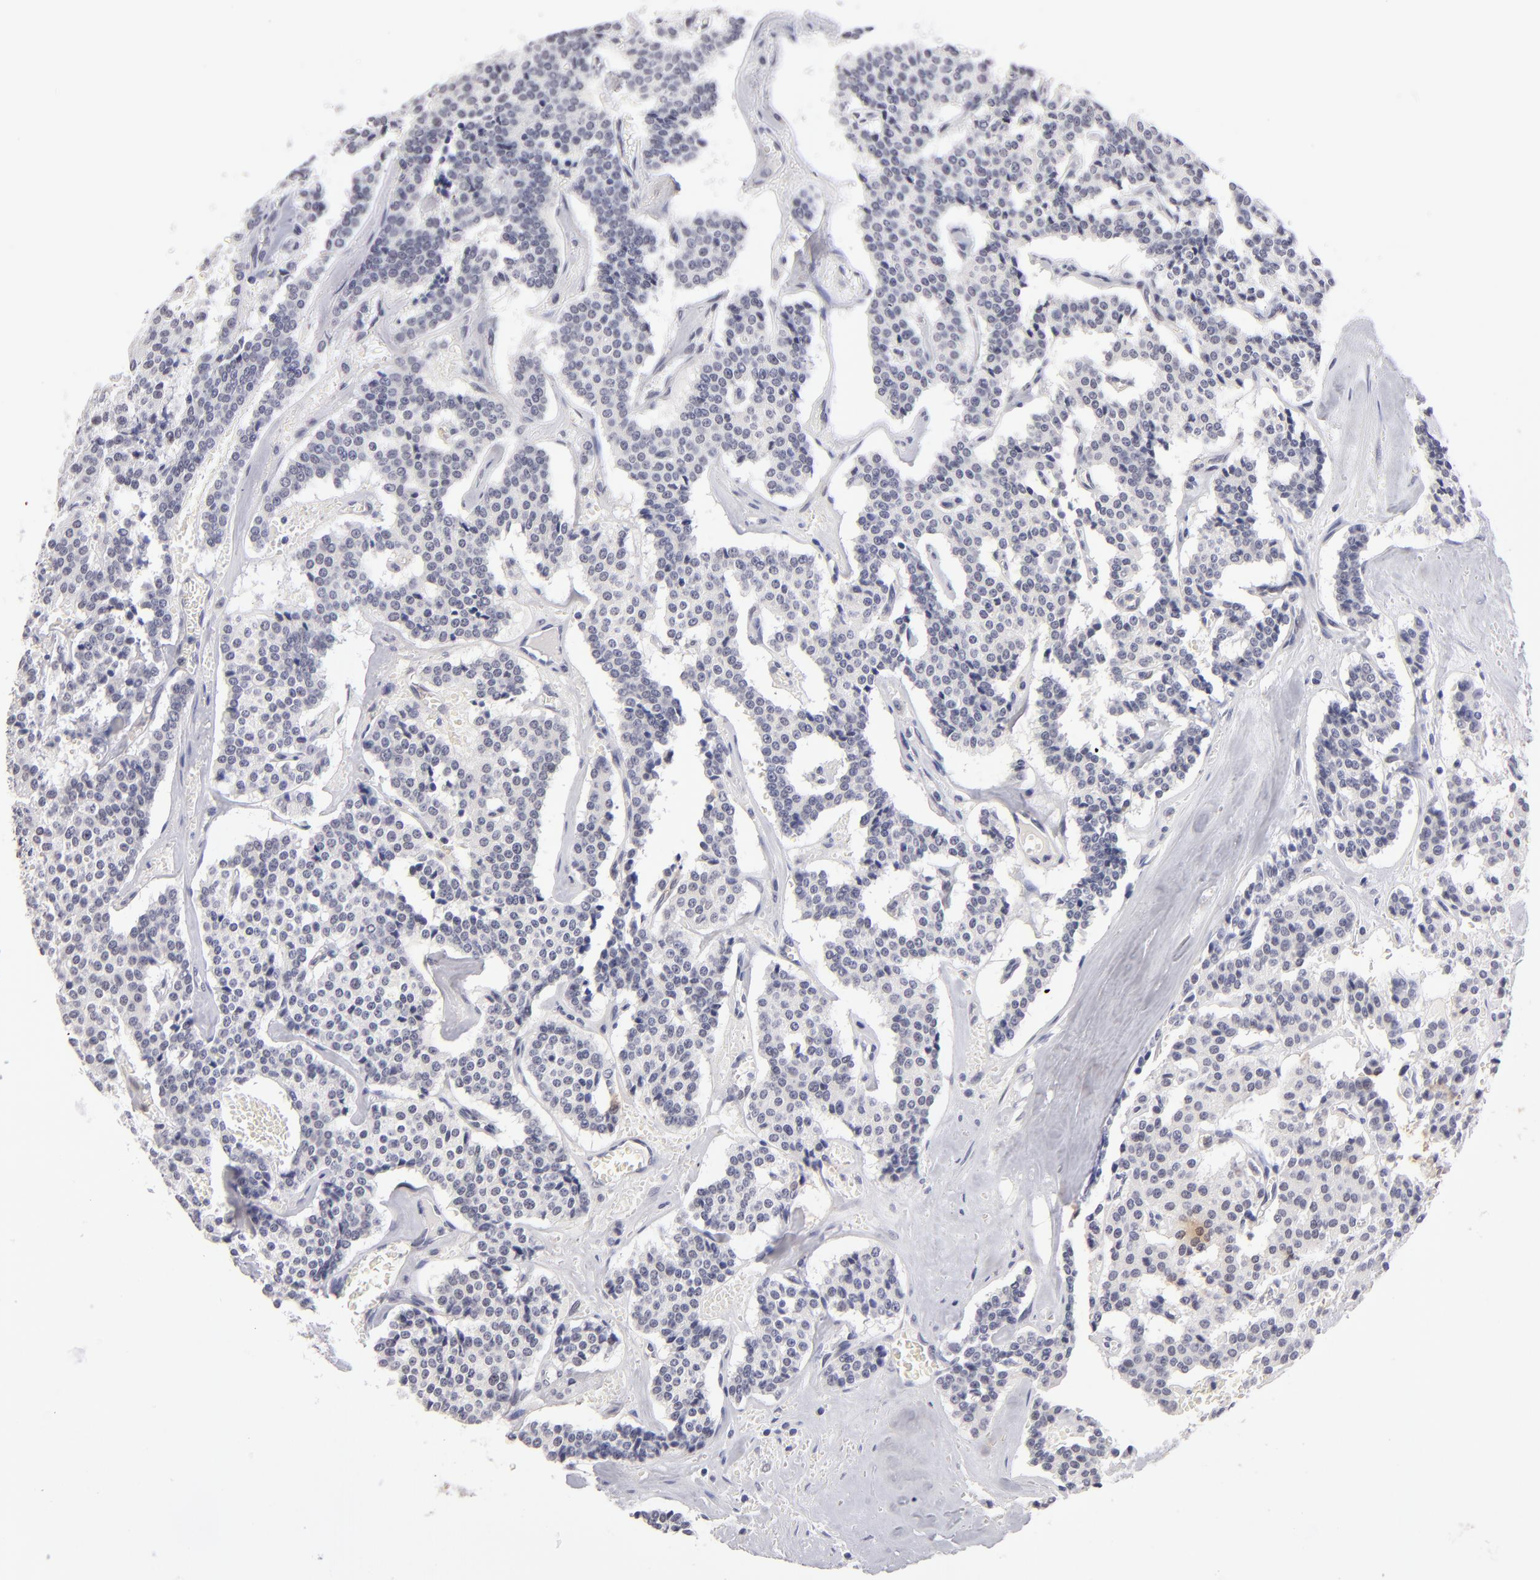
{"staining": {"intensity": "weak", "quantity": "<25%", "location": "nuclear"}, "tissue": "carcinoid", "cell_type": "Tumor cells", "image_type": "cancer", "snomed": [{"axis": "morphology", "description": "Carcinoid, malignant, NOS"}, {"axis": "topography", "description": "Bronchus"}], "caption": "DAB immunohistochemical staining of carcinoid displays no significant staining in tumor cells. (Immunohistochemistry (ihc), brightfield microscopy, high magnification).", "gene": "TEX11", "patient": {"sex": "male", "age": 55}}